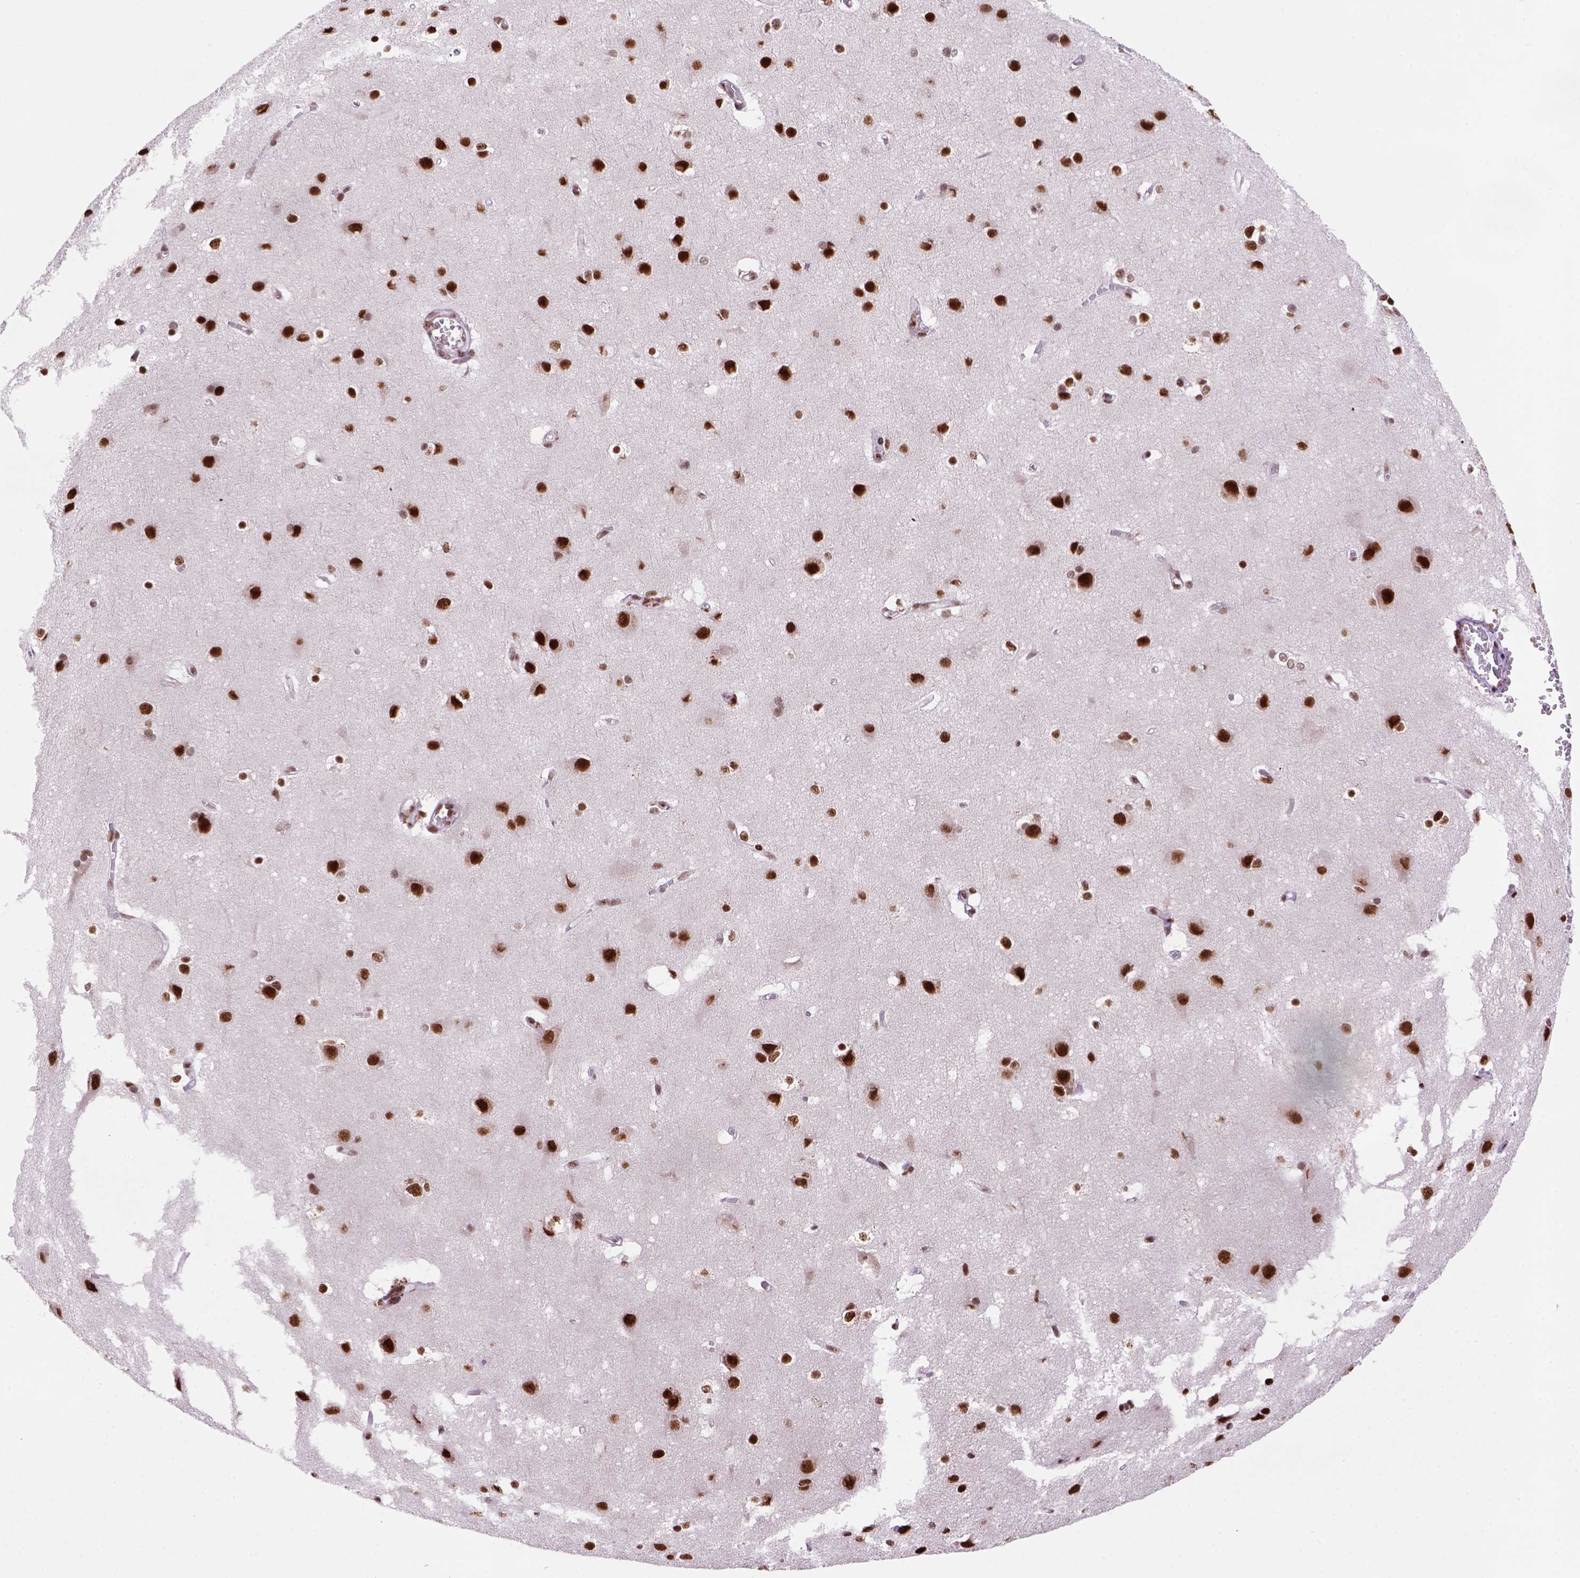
{"staining": {"intensity": "moderate", "quantity": ">75%", "location": "nuclear"}, "tissue": "cerebral cortex", "cell_type": "Endothelial cells", "image_type": "normal", "snomed": [{"axis": "morphology", "description": "Normal tissue, NOS"}, {"axis": "topography", "description": "Cerebral cortex"}], "caption": "IHC of benign cerebral cortex demonstrates medium levels of moderate nuclear staining in approximately >75% of endothelial cells.", "gene": "NSMCE2", "patient": {"sex": "male", "age": 37}}